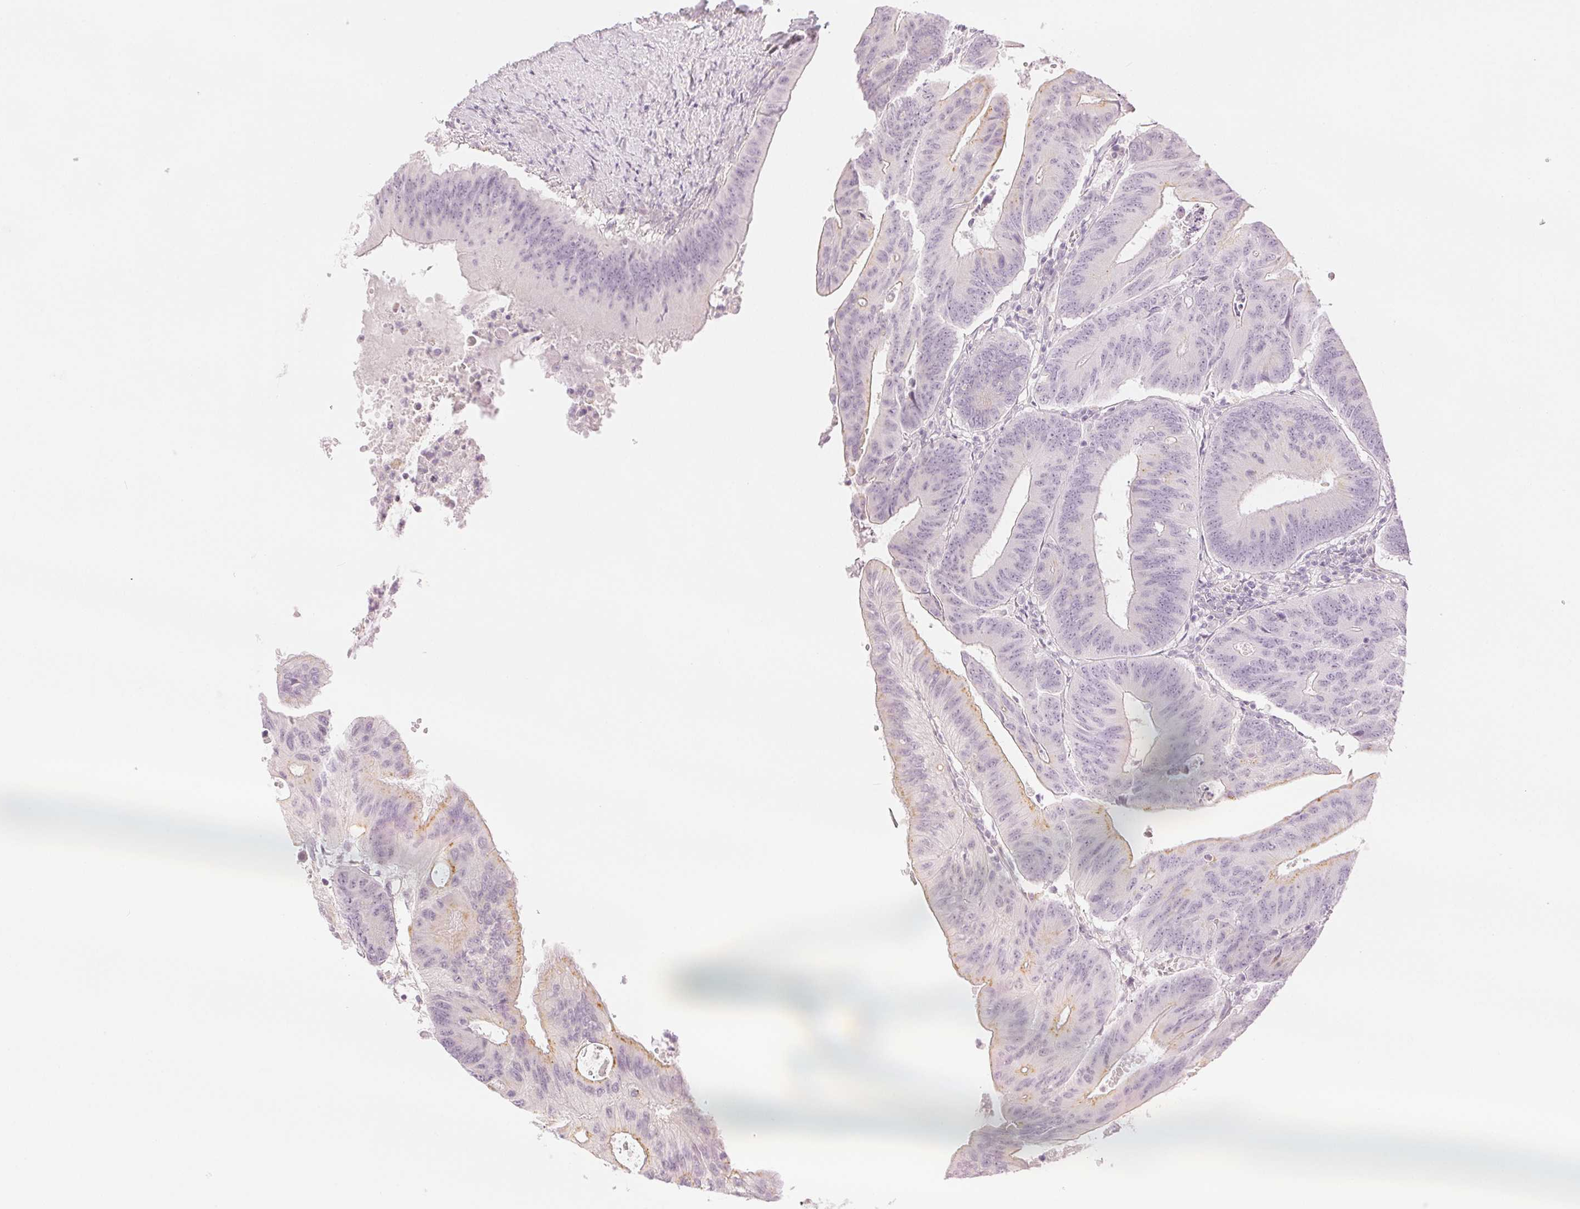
{"staining": {"intensity": "weak", "quantity": "<25%", "location": "cytoplasmic/membranous"}, "tissue": "colorectal cancer", "cell_type": "Tumor cells", "image_type": "cancer", "snomed": [{"axis": "morphology", "description": "Adenocarcinoma, NOS"}, {"axis": "topography", "description": "Colon"}], "caption": "DAB immunohistochemical staining of human colorectal adenocarcinoma displays no significant staining in tumor cells. (DAB immunohistochemistry, high magnification).", "gene": "SLC5A2", "patient": {"sex": "male", "age": 65}}